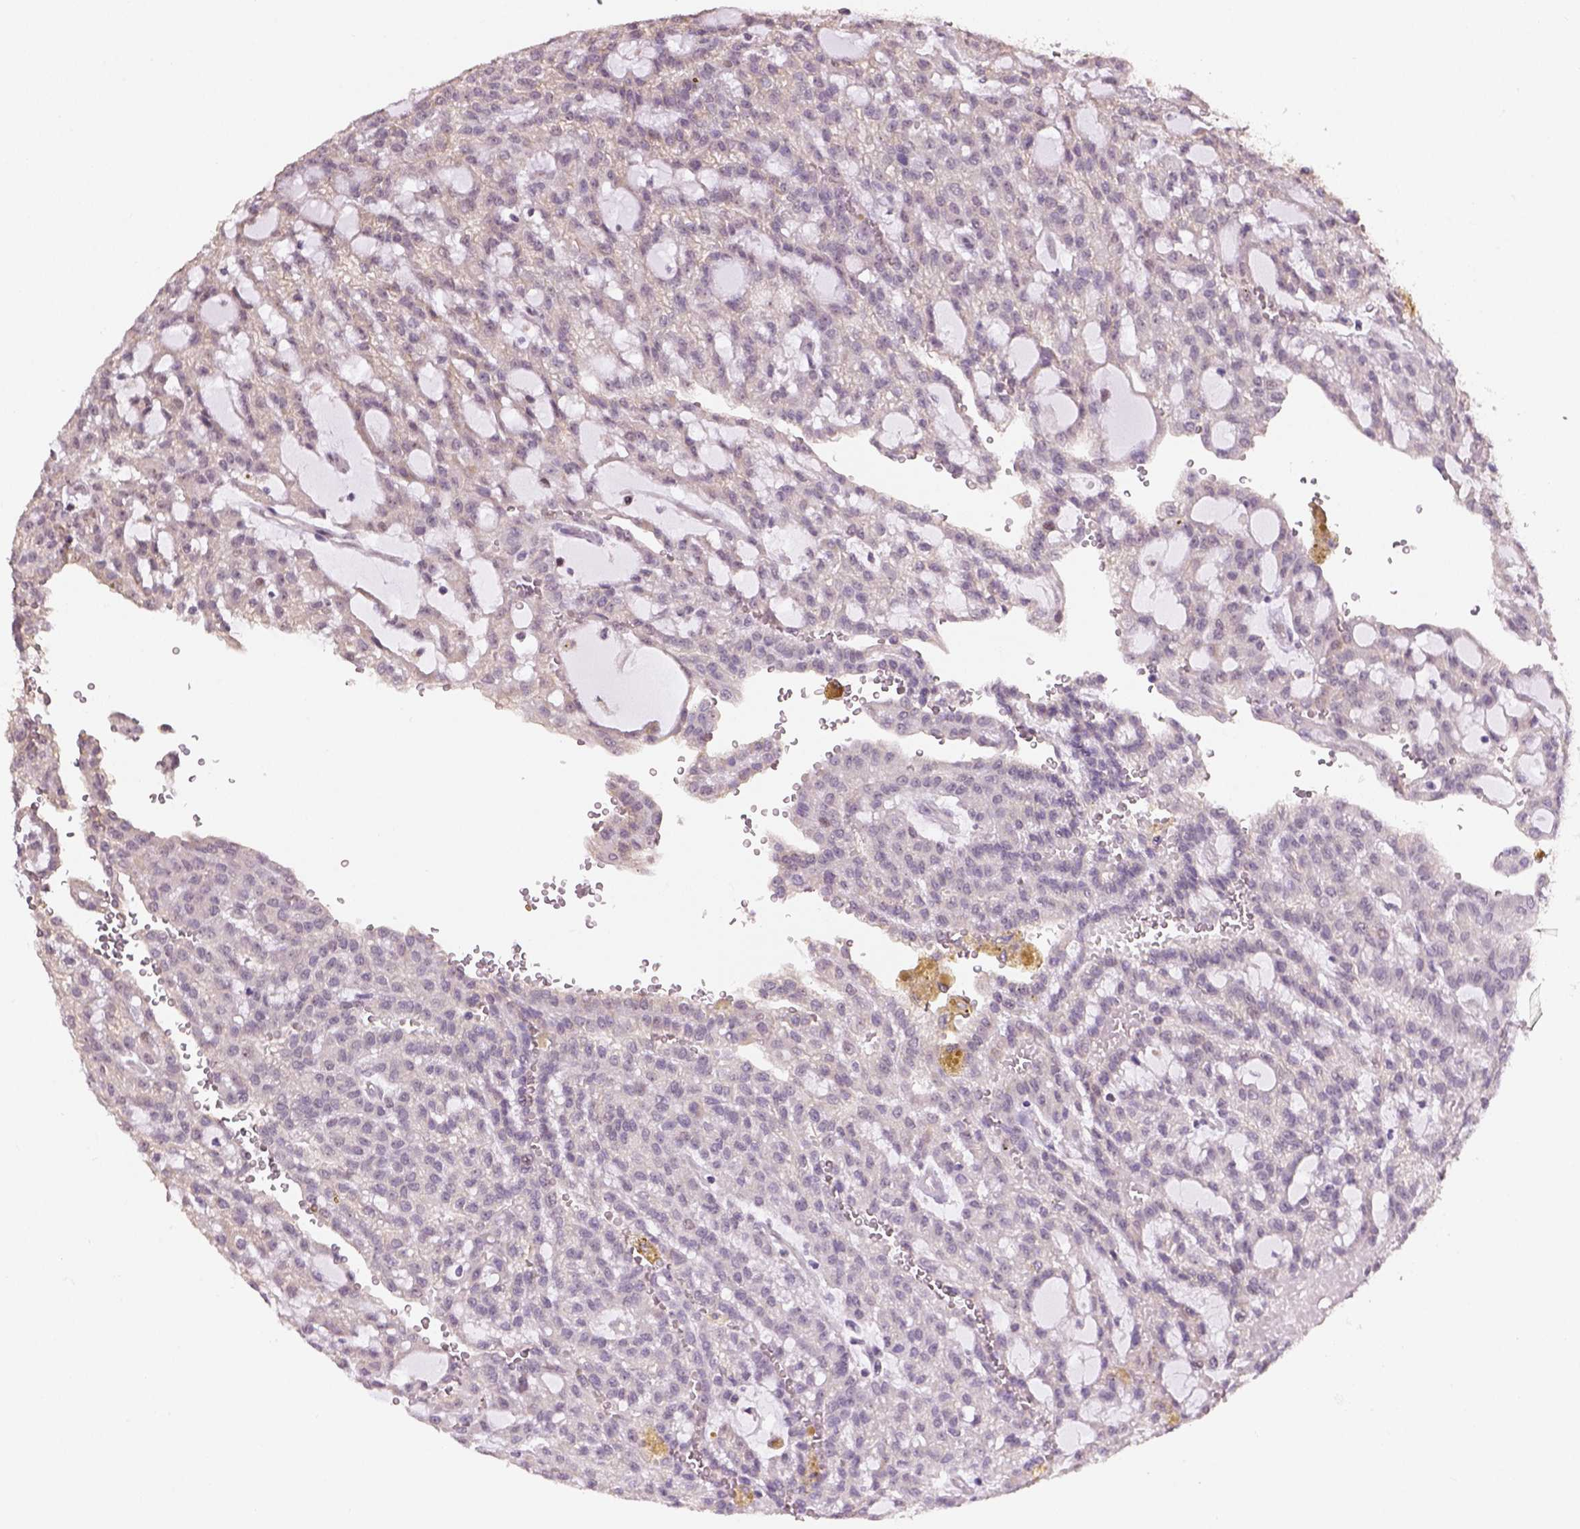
{"staining": {"intensity": "negative", "quantity": "none", "location": "none"}, "tissue": "renal cancer", "cell_type": "Tumor cells", "image_type": "cancer", "snomed": [{"axis": "morphology", "description": "Adenocarcinoma, NOS"}, {"axis": "topography", "description": "Kidney"}], "caption": "An immunohistochemistry (IHC) image of adenocarcinoma (renal) is shown. There is no staining in tumor cells of adenocarcinoma (renal).", "gene": "DDX50", "patient": {"sex": "male", "age": 63}}